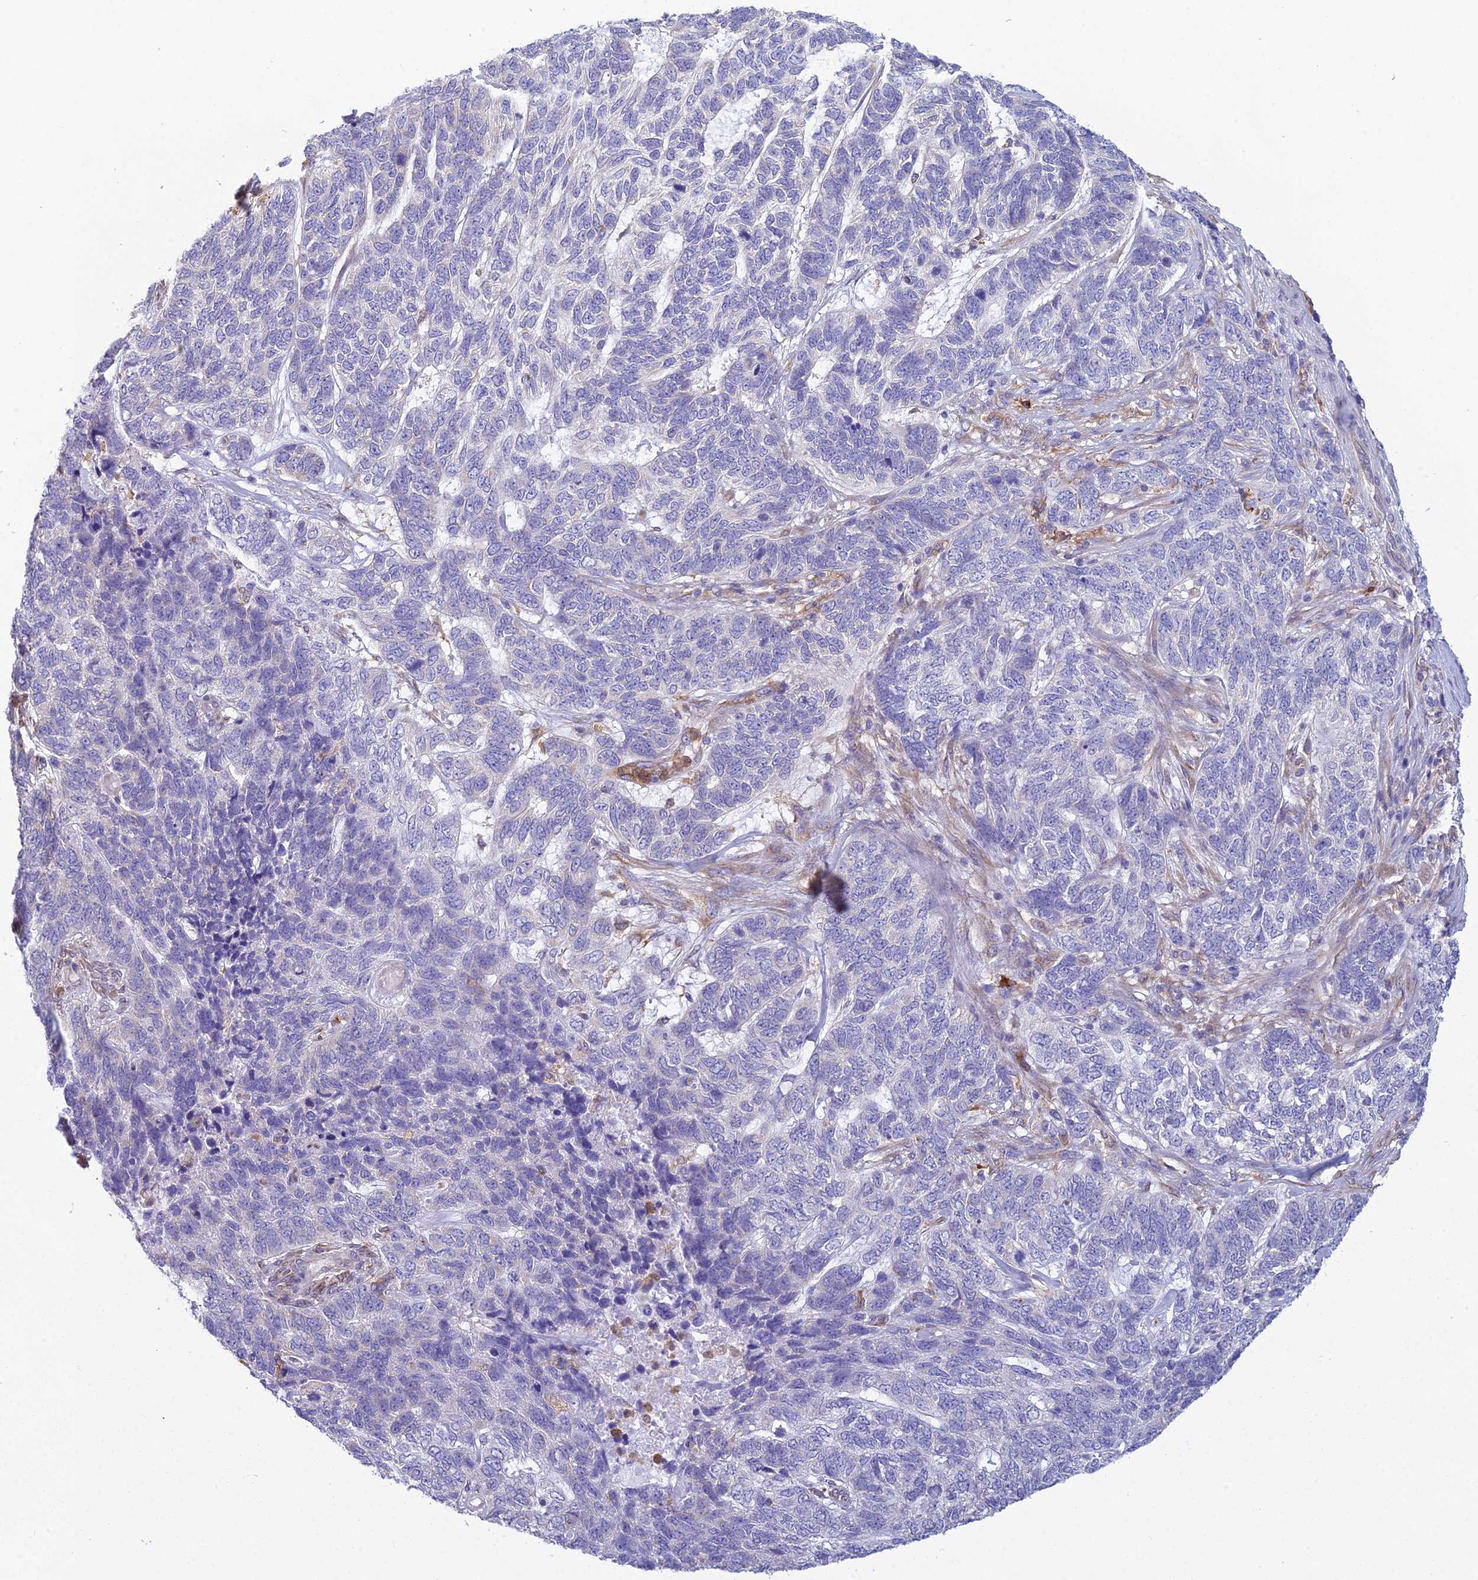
{"staining": {"intensity": "negative", "quantity": "none", "location": "none"}, "tissue": "skin cancer", "cell_type": "Tumor cells", "image_type": "cancer", "snomed": [{"axis": "morphology", "description": "Basal cell carcinoma"}, {"axis": "topography", "description": "Skin"}], "caption": "Immunohistochemistry micrograph of neoplastic tissue: human skin basal cell carcinoma stained with DAB shows no significant protein staining in tumor cells.", "gene": "HM13", "patient": {"sex": "female", "age": 65}}